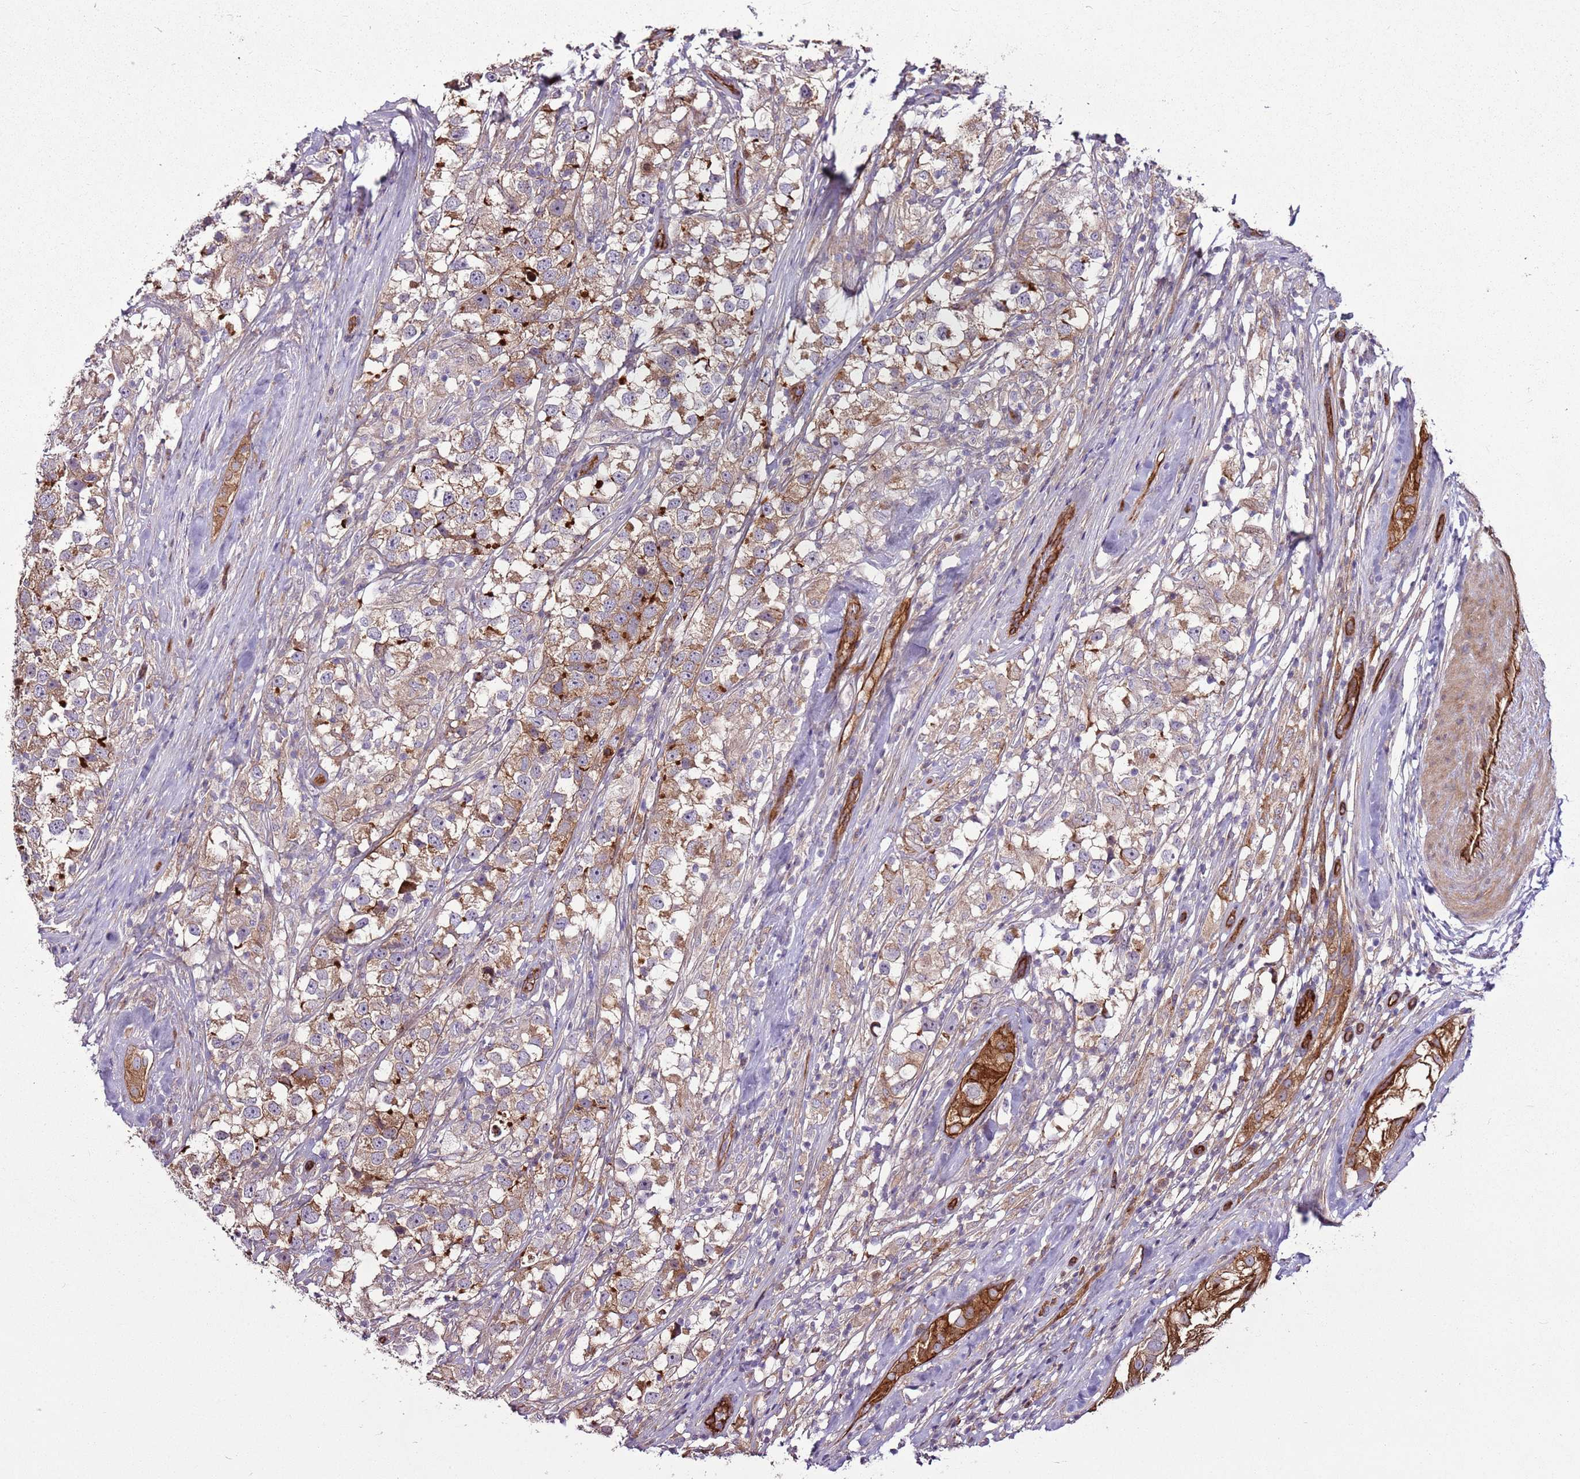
{"staining": {"intensity": "moderate", "quantity": ">75%", "location": "cytoplasmic/membranous"}, "tissue": "testis cancer", "cell_type": "Tumor cells", "image_type": "cancer", "snomed": [{"axis": "morphology", "description": "Seminoma, NOS"}, {"axis": "topography", "description": "Testis"}], "caption": "Immunohistochemical staining of human testis seminoma exhibits medium levels of moderate cytoplasmic/membranous positivity in about >75% of tumor cells.", "gene": "ZNF827", "patient": {"sex": "male", "age": 46}}